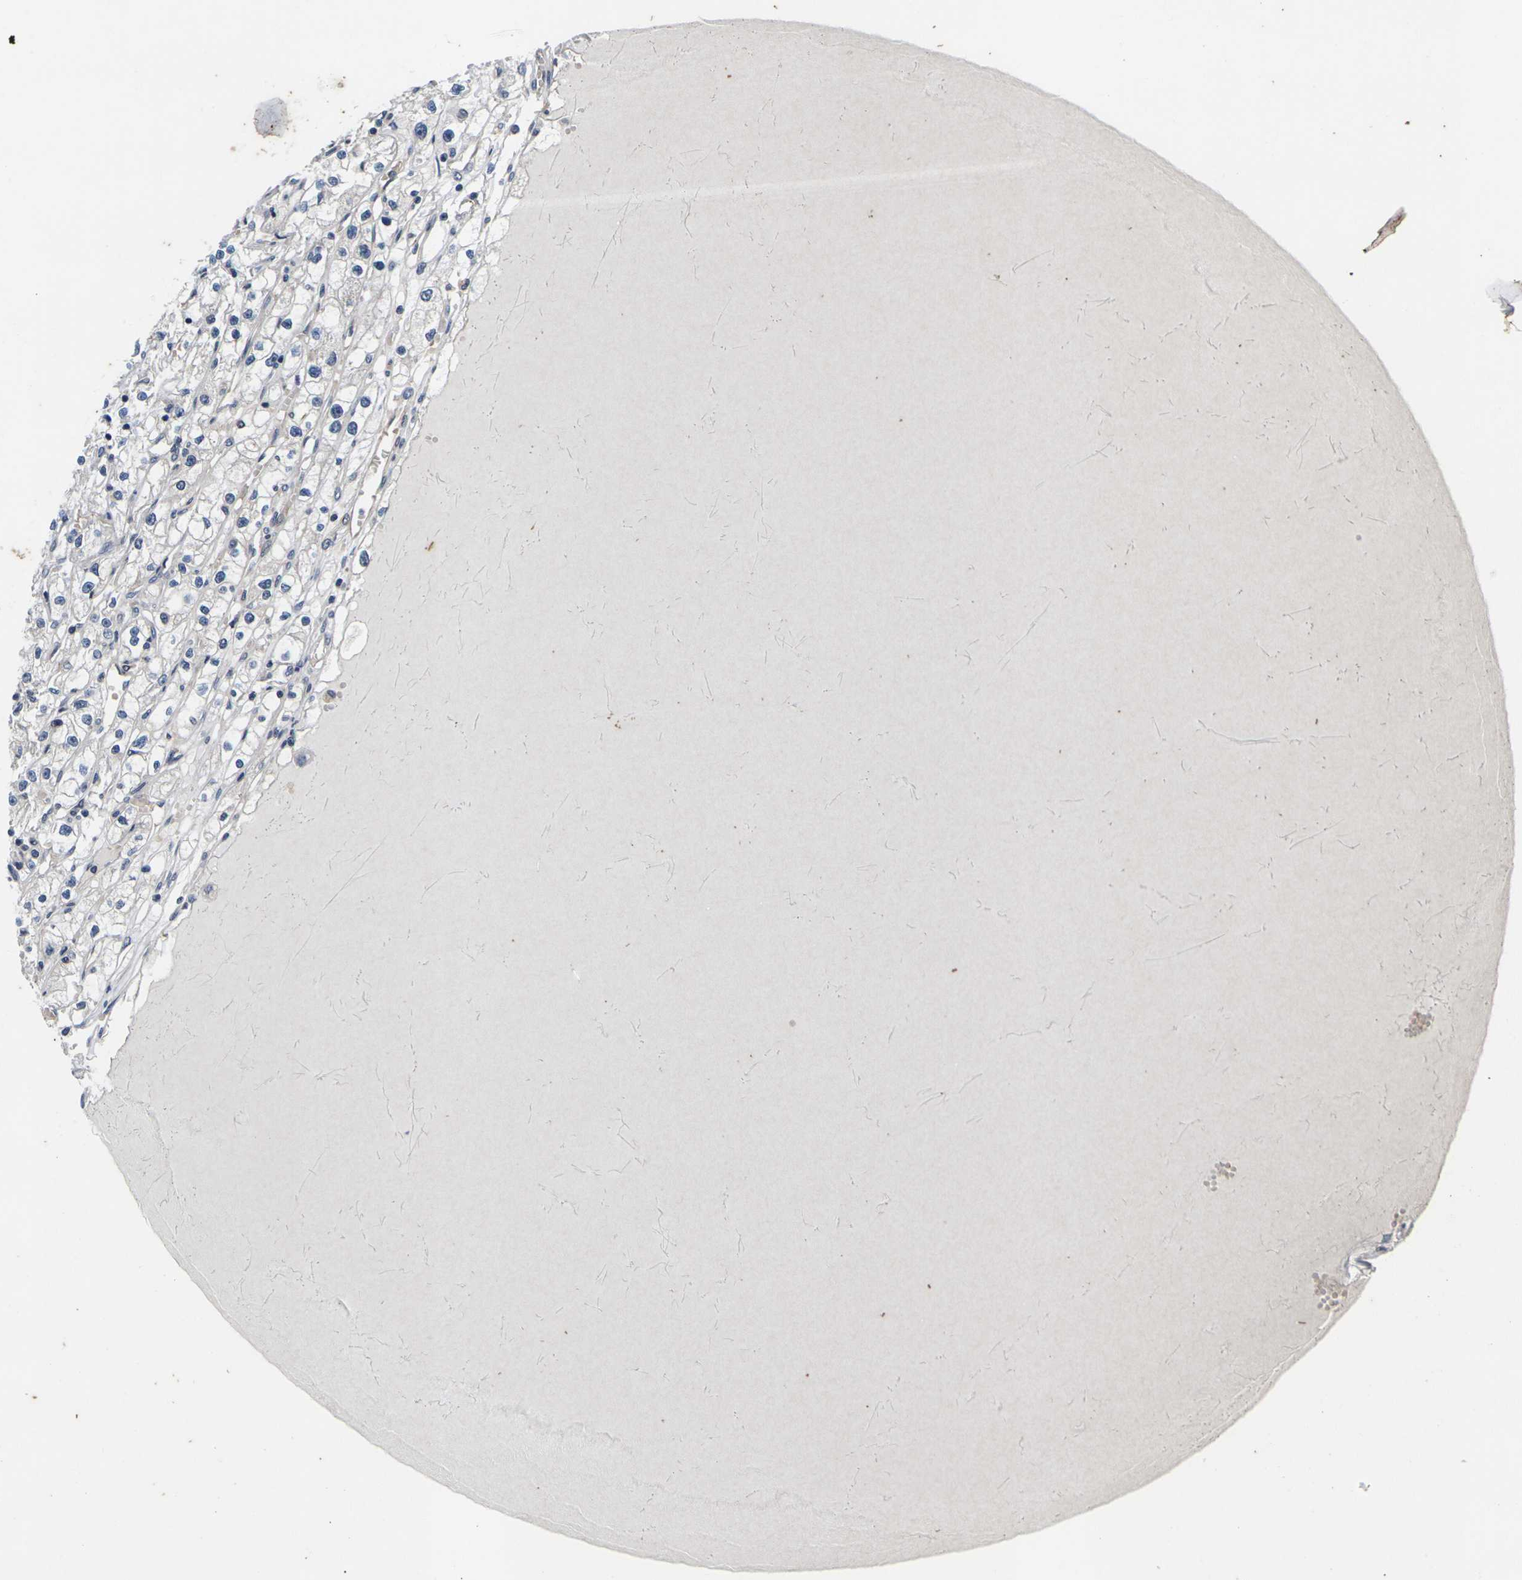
{"staining": {"intensity": "negative", "quantity": "none", "location": "none"}, "tissue": "renal cancer", "cell_type": "Tumor cells", "image_type": "cancer", "snomed": [{"axis": "morphology", "description": "Adenocarcinoma, NOS"}, {"axis": "topography", "description": "Kidney"}], "caption": "Human renal cancer stained for a protein using IHC demonstrates no expression in tumor cells.", "gene": "DKK2", "patient": {"sex": "male", "age": 56}}